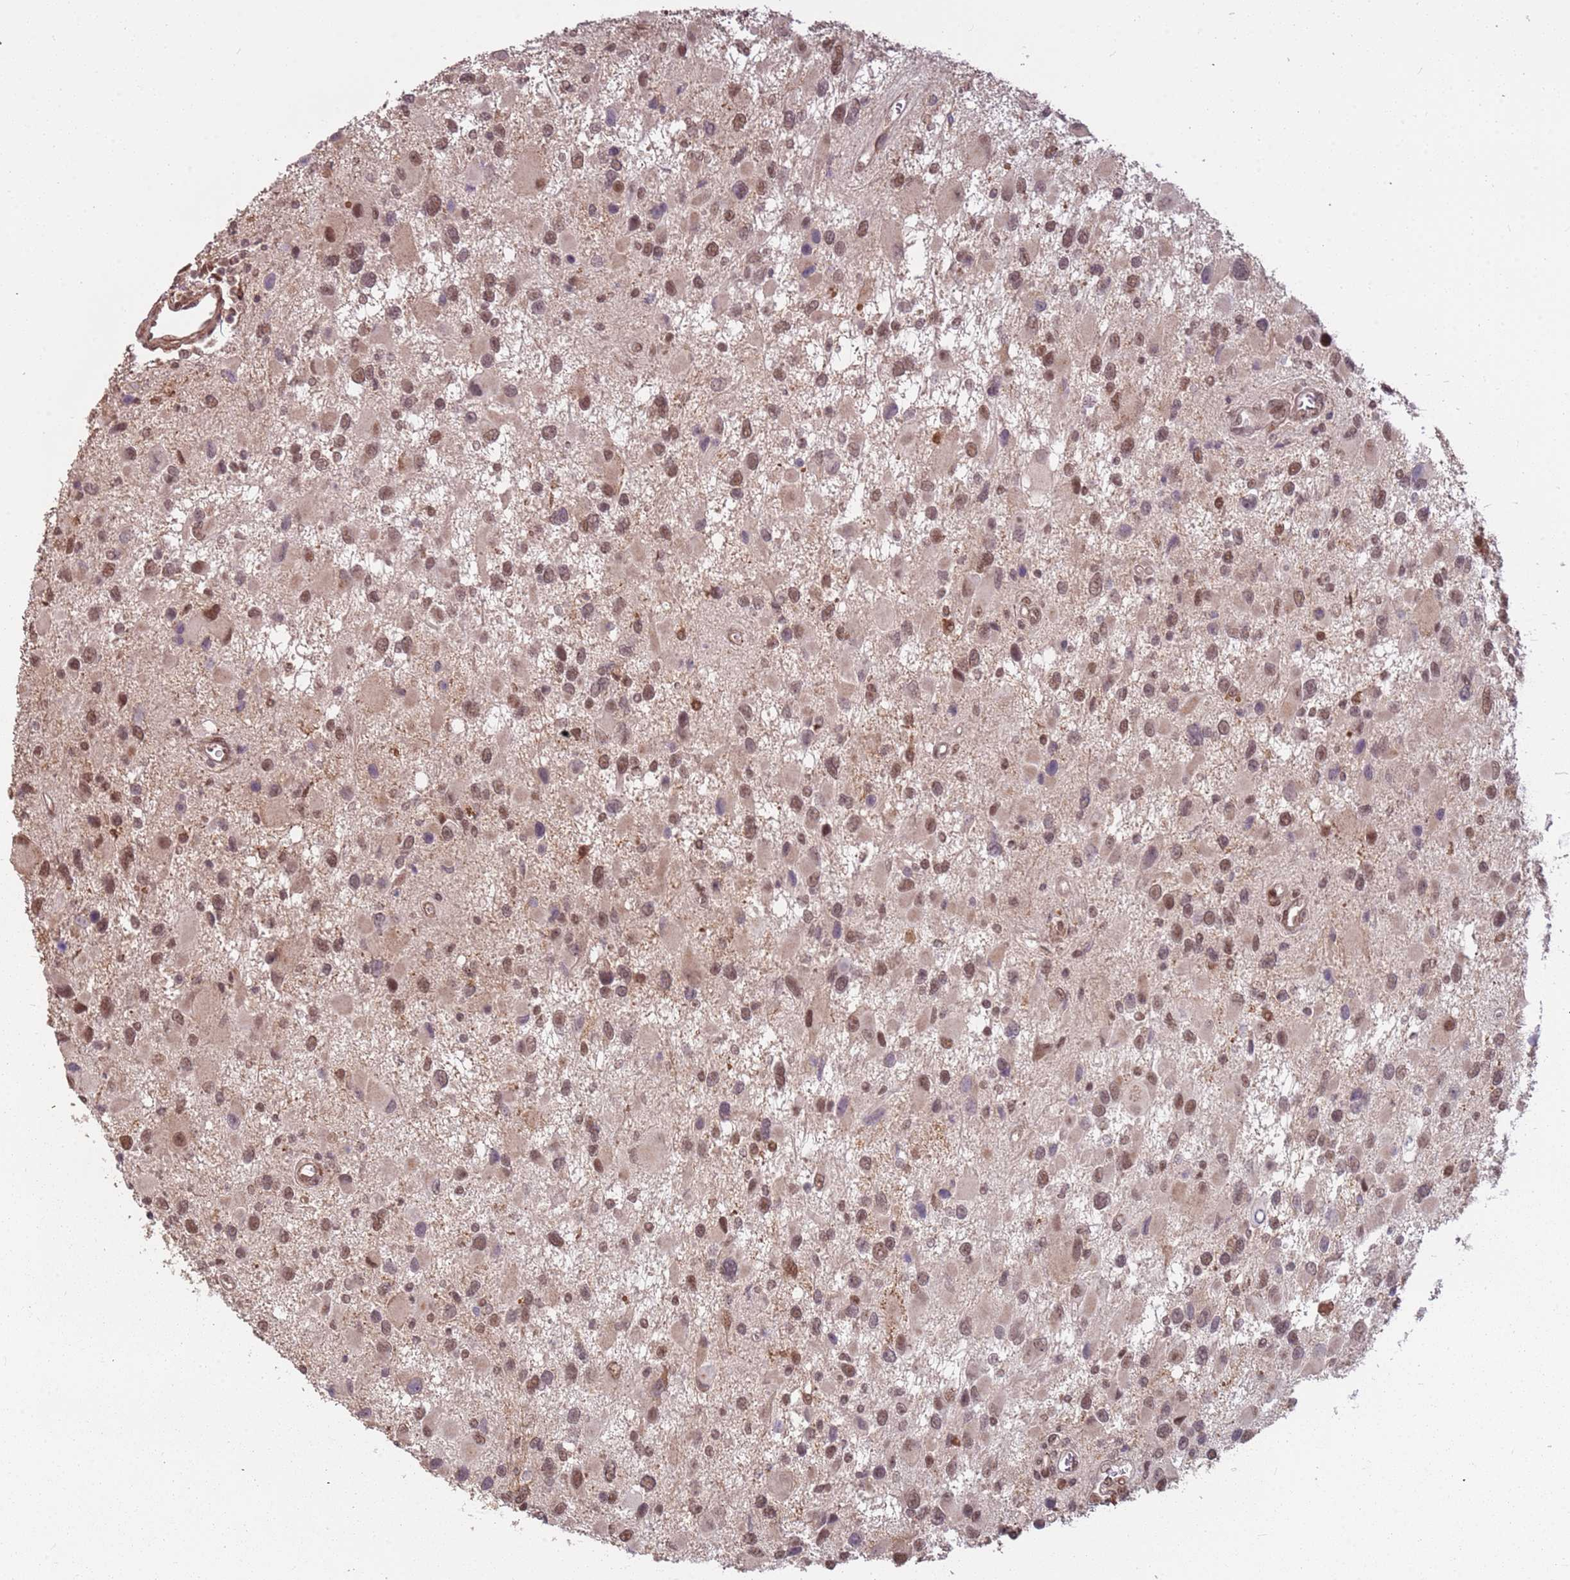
{"staining": {"intensity": "moderate", "quantity": ">75%", "location": "nuclear"}, "tissue": "glioma", "cell_type": "Tumor cells", "image_type": "cancer", "snomed": [{"axis": "morphology", "description": "Glioma, malignant, High grade"}, {"axis": "topography", "description": "Brain"}], "caption": "This image demonstrates immunohistochemistry (IHC) staining of malignant glioma (high-grade), with medium moderate nuclear staining in approximately >75% of tumor cells.", "gene": "POLR3H", "patient": {"sex": "male", "age": 53}}